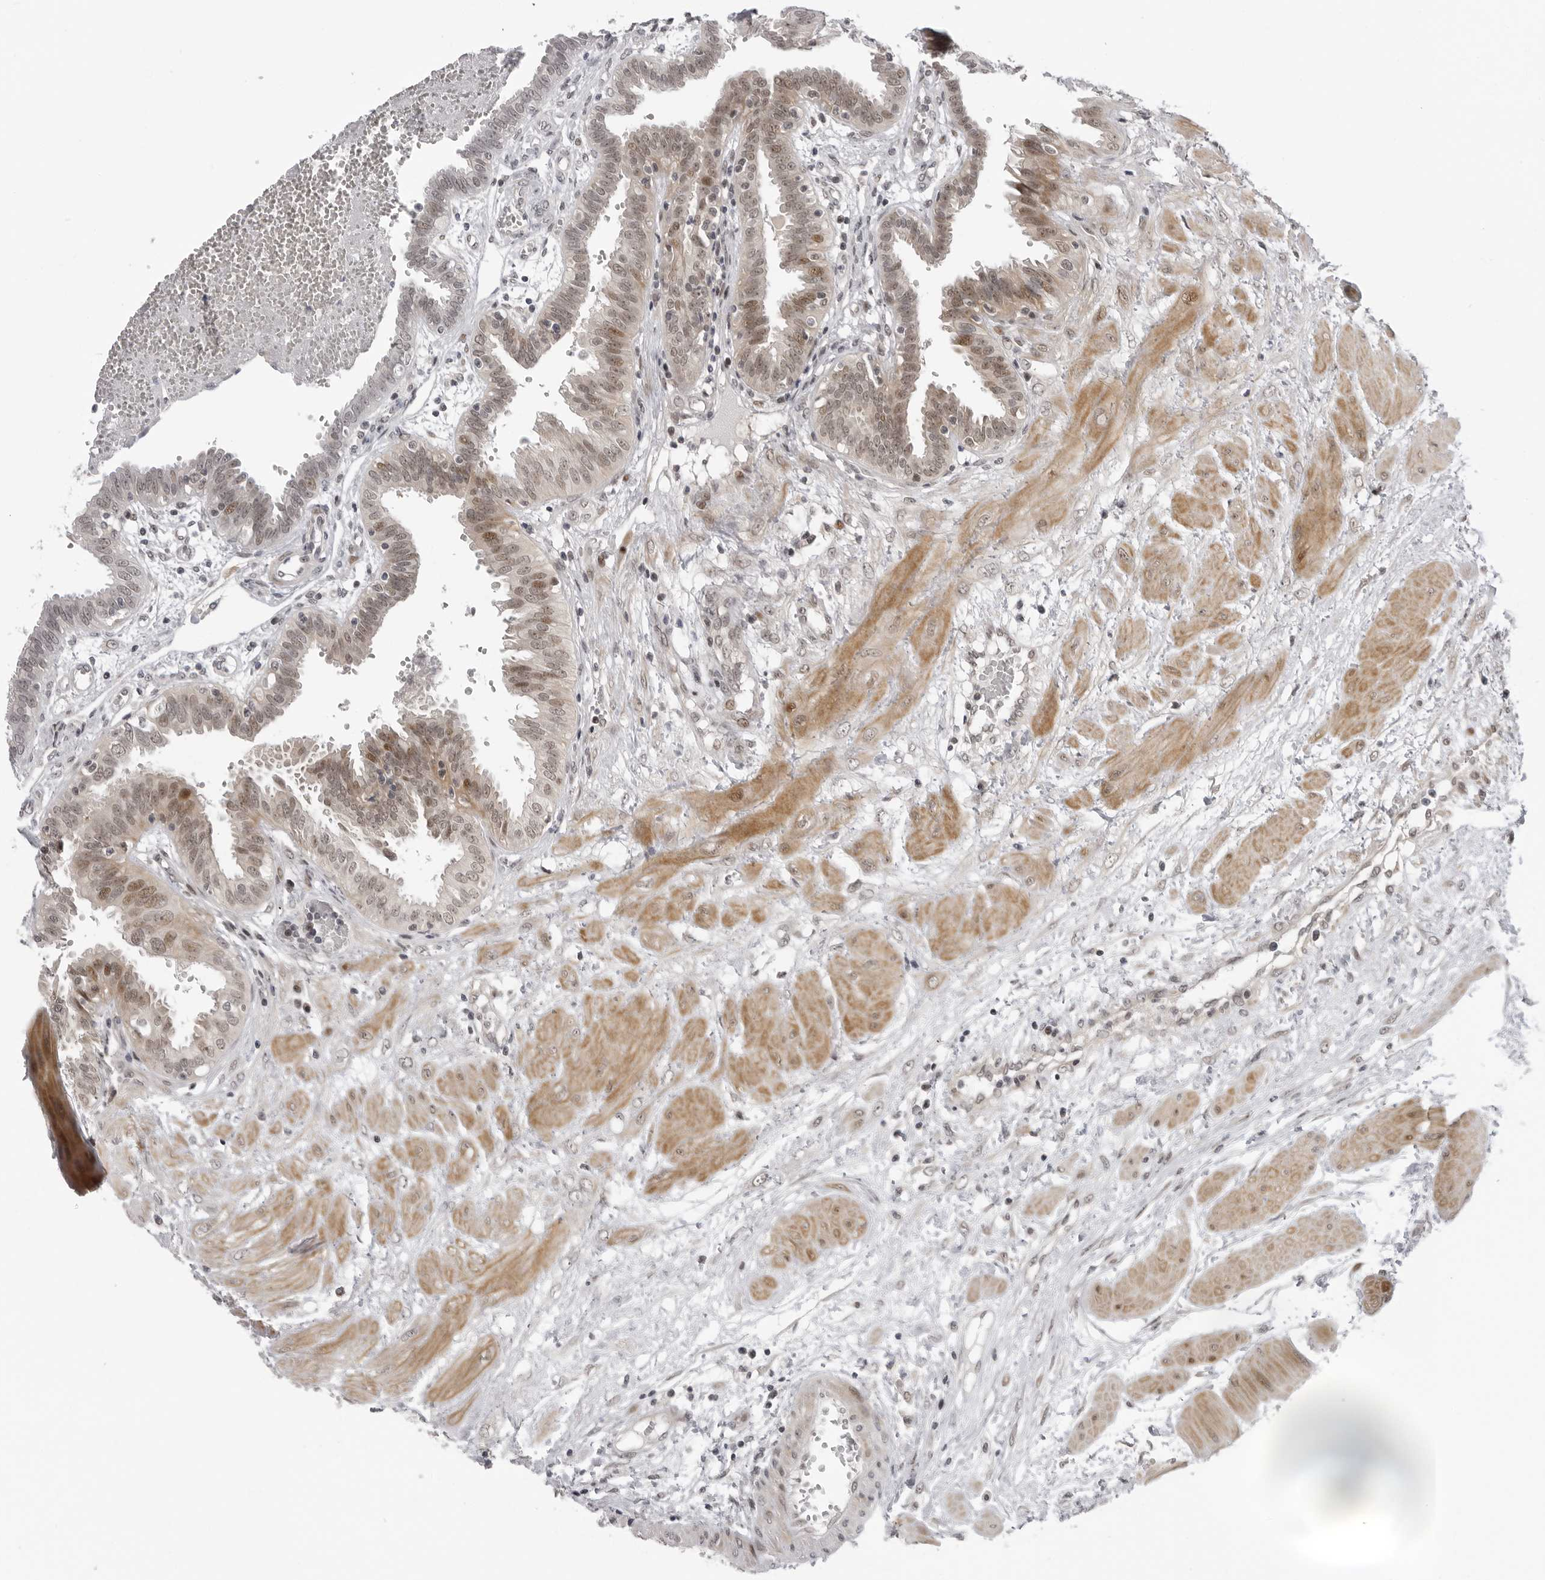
{"staining": {"intensity": "weak", "quantity": ">75%", "location": "nuclear"}, "tissue": "fallopian tube", "cell_type": "Glandular cells", "image_type": "normal", "snomed": [{"axis": "morphology", "description": "Normal tissue, NOS"}, {"axis": "topography", "description": "Fallopian tube"}, {"axis": "topography", "description": "Placenta"}], "caption": "IHC of normal human fallopian tube shows low levels of weak nuclear positivity in about >75% of glandular cells.", "gene": "ALPK2", "patient": {"sex": "female", "age": 32}}